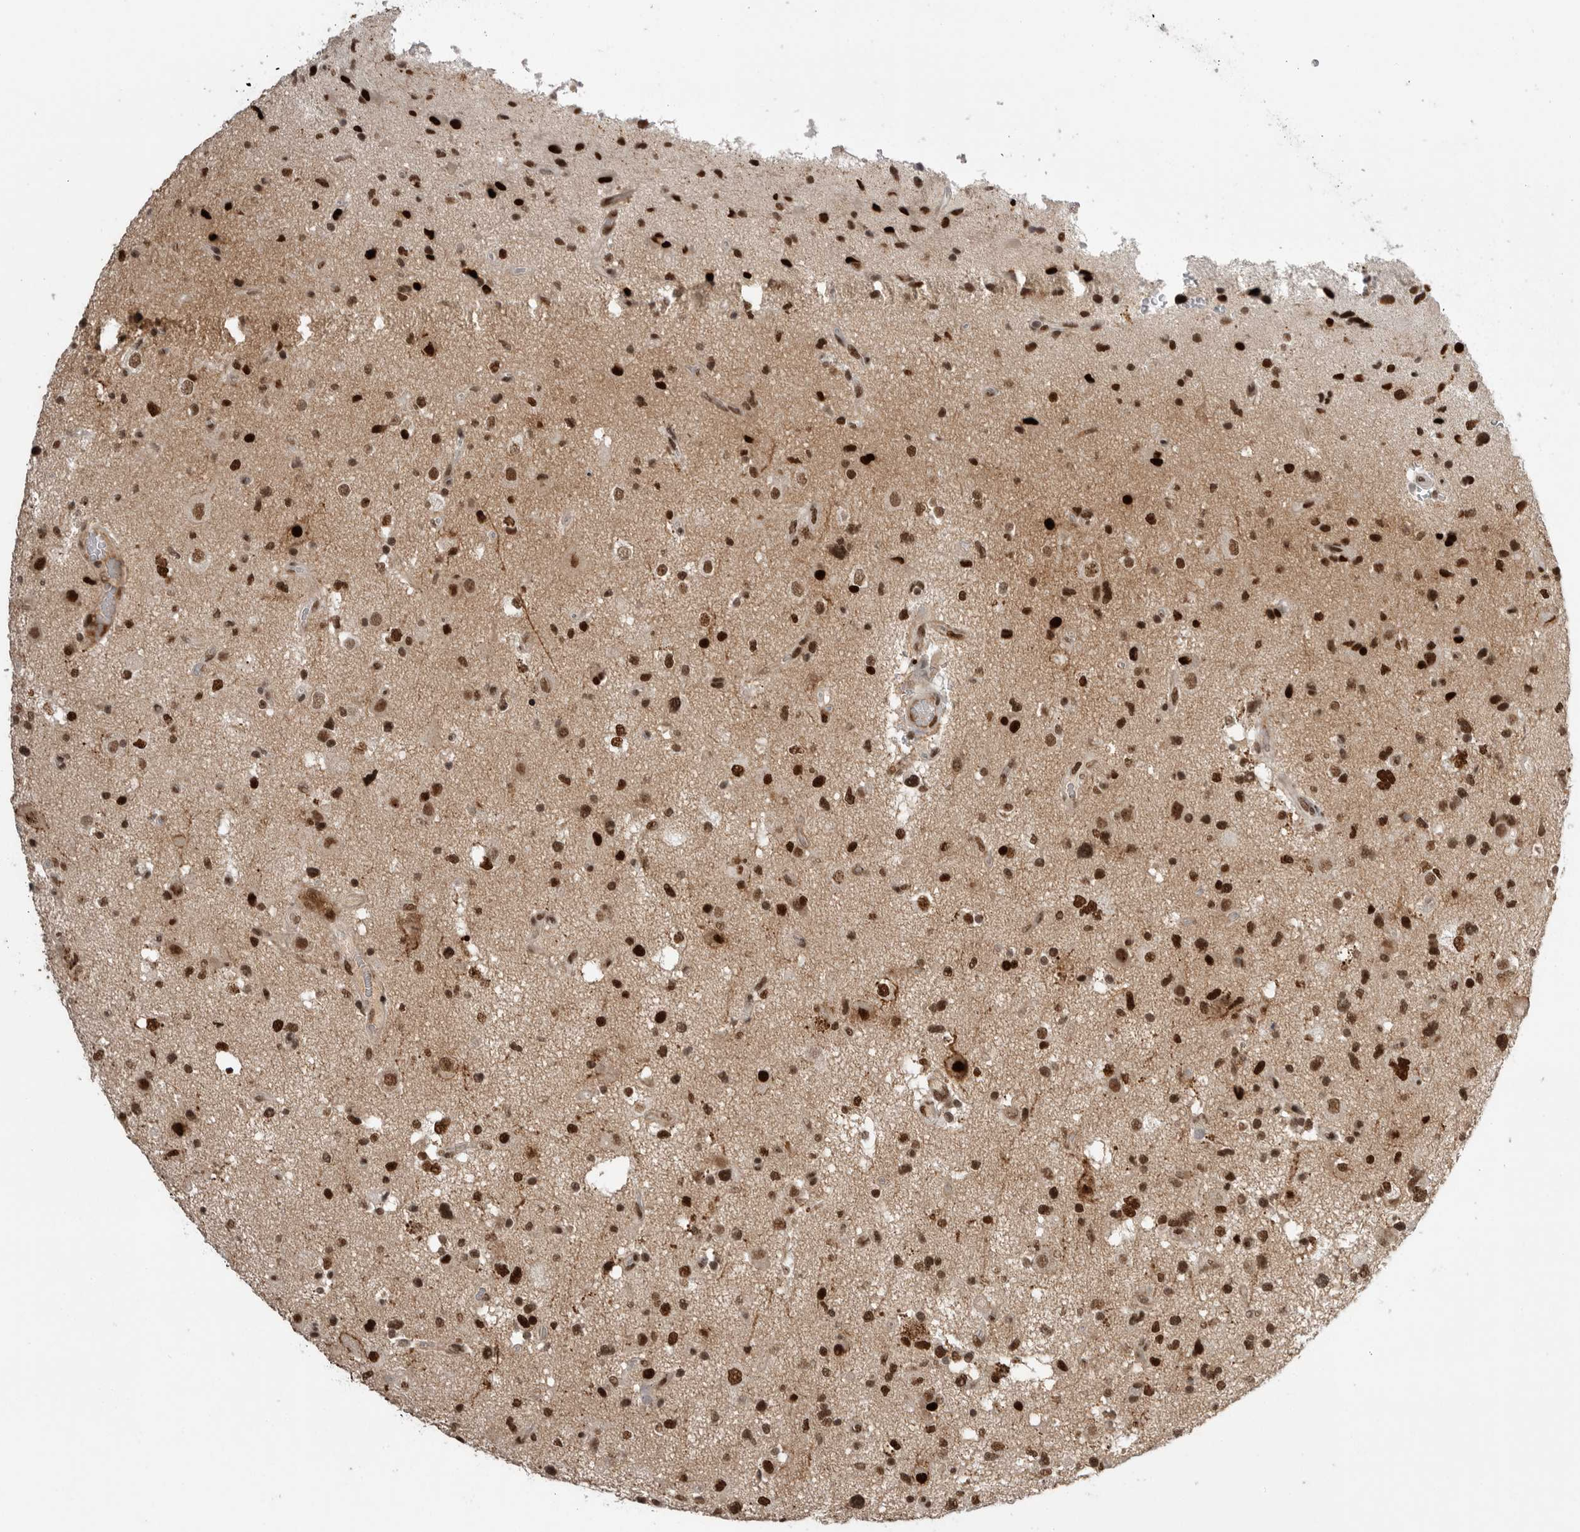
{"staining": {"intensity": "strong", "quantity": ">75%", "location": "nuclear"}, "tissue": "glioma", "cell_type": "Tumor cells", "image_type": "cancer", "snomed": [{"axis": "morphology", "description": "Glioma, malignant, High grade"}, {"axis": "topography", "description": "Brain"}], "caption": "Protein analysis of malignant high-grade glioma tissue reveals strong nuclear expression in about >75% of tumor cells.", "gene": "POU5F1", "patient": {"sex": "male", "age": 33}}